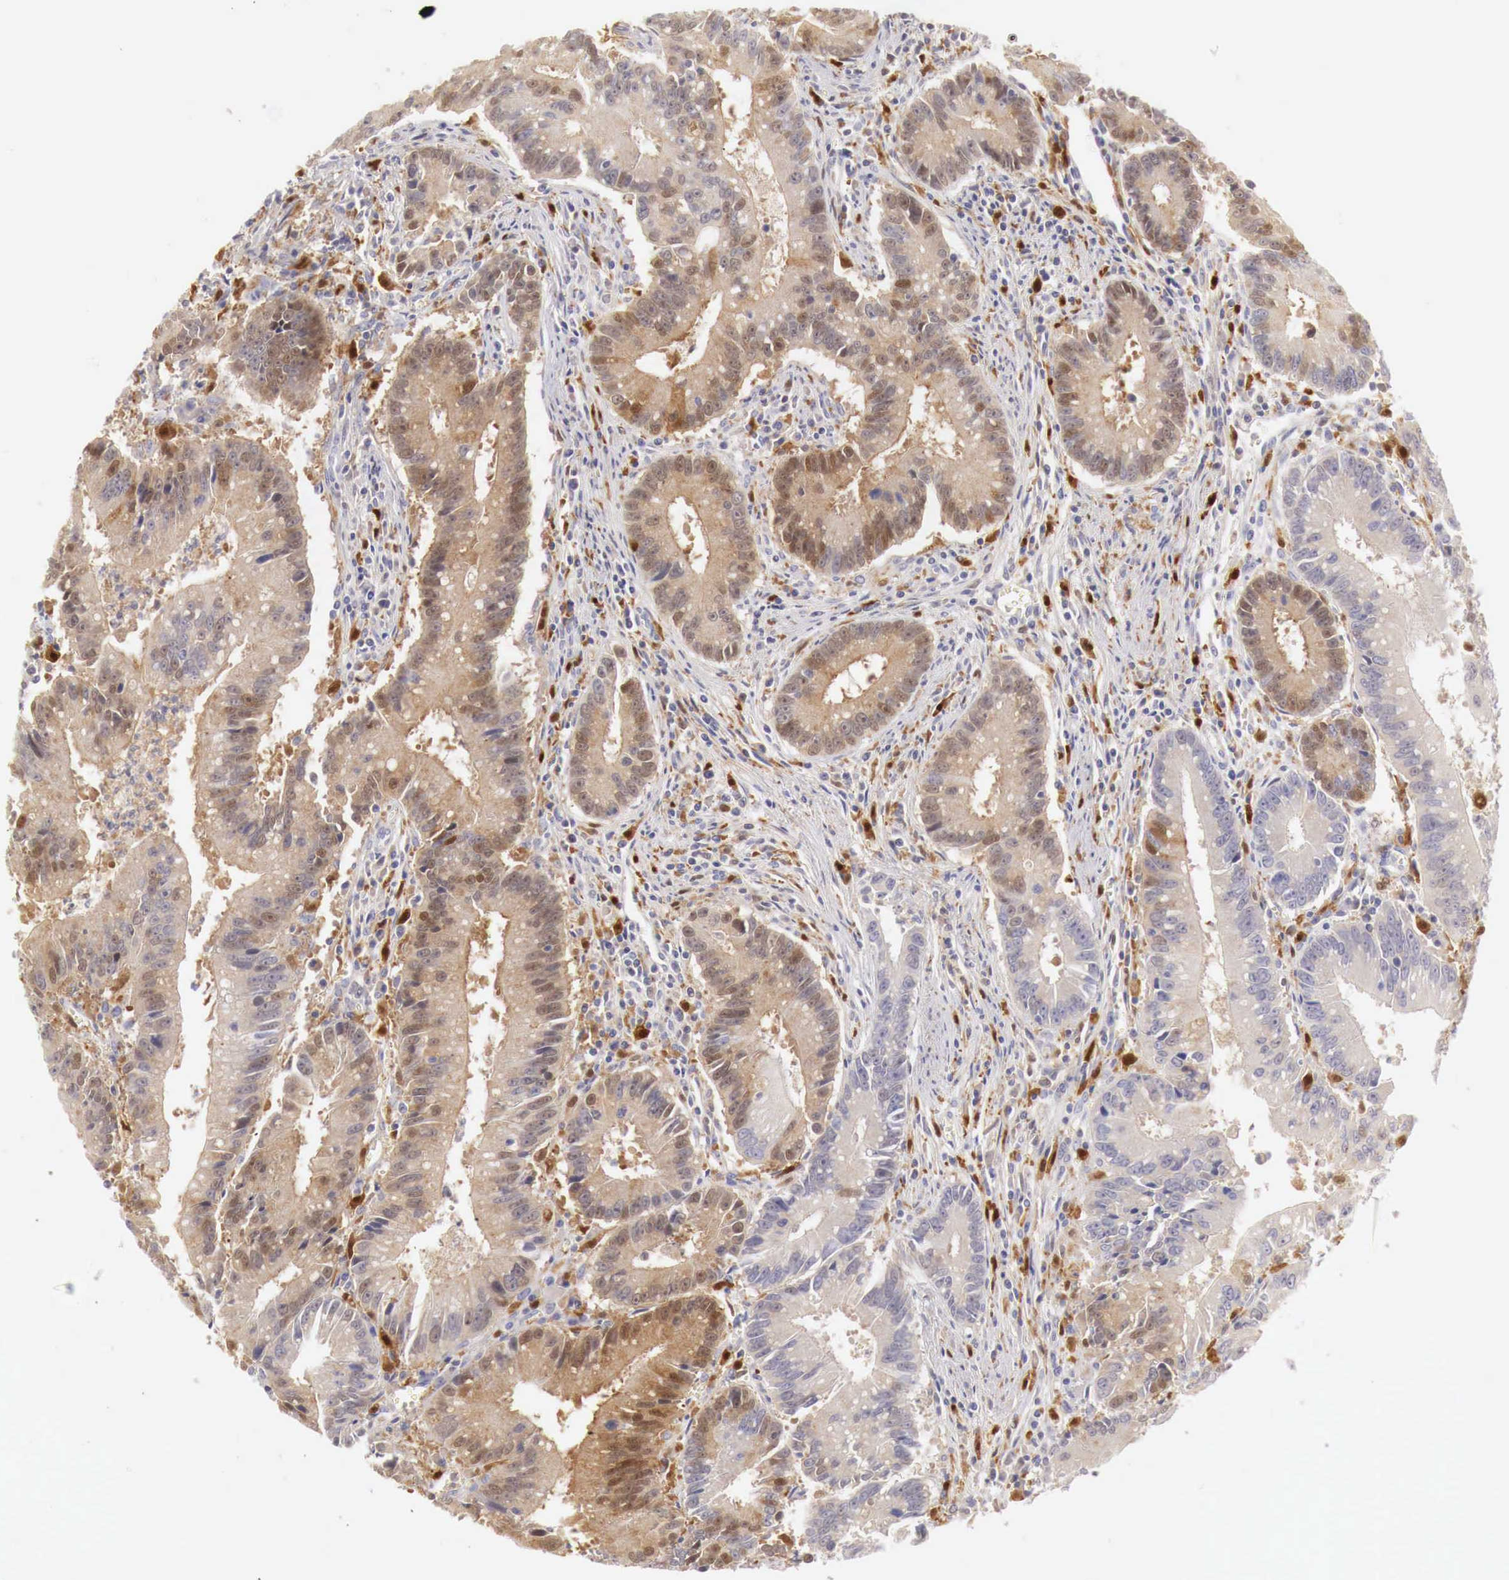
{"staining": {"intensity": "moderate", "quantity": "25%-75%", "location": "cytoplasmic/membranous"}, "tissue": "colorectal cancer", "cell_type": "Tumor cells", "image_type": "cancer", "snomed": [{"axis": "morphology", "description": "Adenocarcinoma, NOS"}, {"axis": "topography", "description": "Rectum"}], "caption": "IHC of human colorectal cancer (adenocarcinoma) exhibits medium levels of moderate cytoplasmic/membranous positivity in approximately 25%-75% of tumor cells.", "gene": "RENBP", "patient": {"sex": "female", "age": 81}}